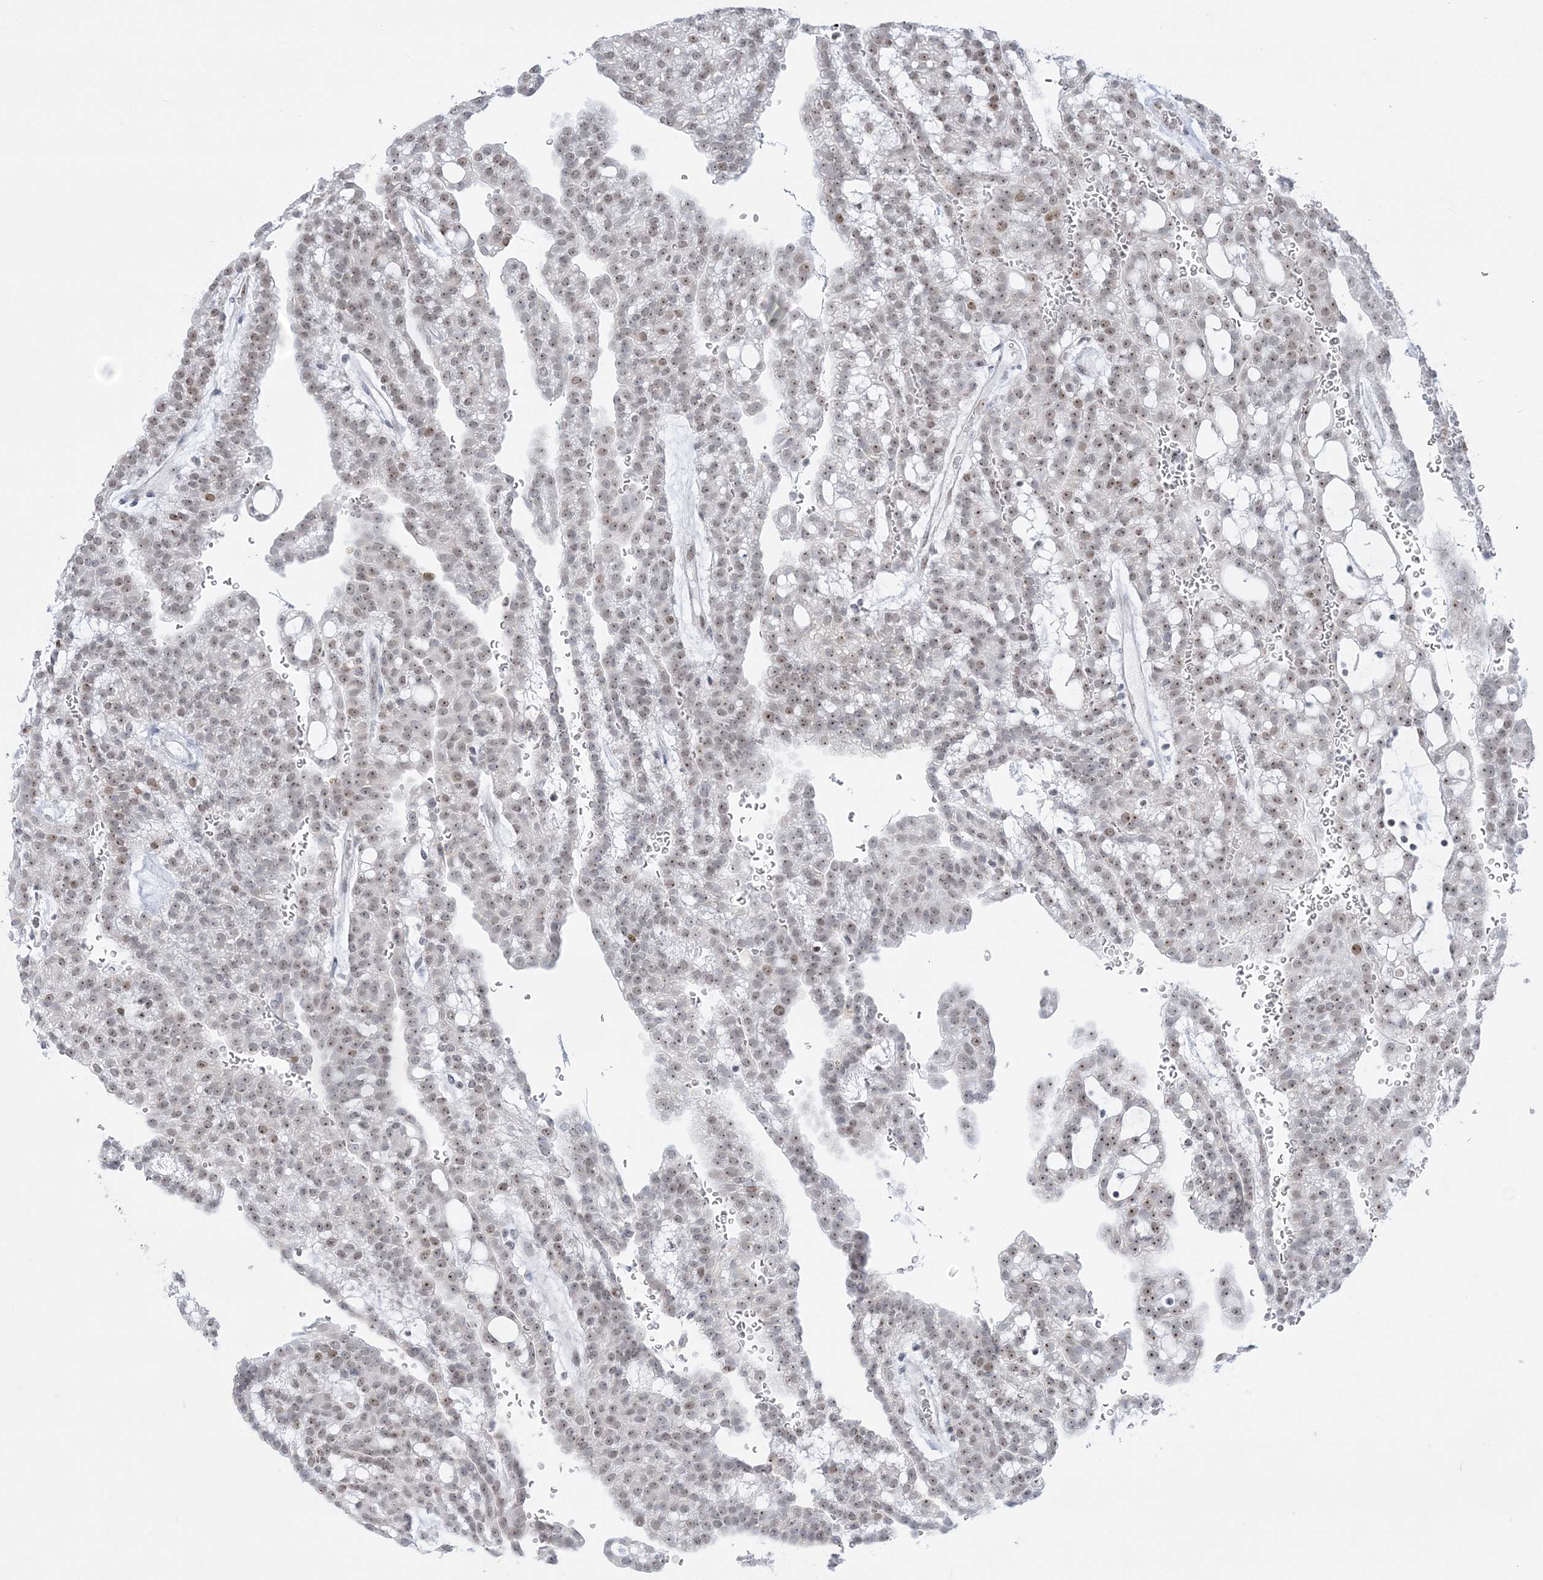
{"staining": {"intensity": "moderate", "quantity": "25%-75%", "location": "nuclear"}, "tissue": "renal cancer", "cell_type": "Tumor cells", "image_type": "cancer", "snomed": [{"axis": "morphology", "description": "Adenocarcinoma, NOS"}, {"axis": "topography", "description": "Kidney"}], "caption": "An image showing moderate nuclear expression in approximately 25%-75% of tumor cells in renal adenocarcinoma, as visualized by brown immunohistochemical staining.", "gene": "DDX21", "patient": {"sex": "male", "age": 63}}